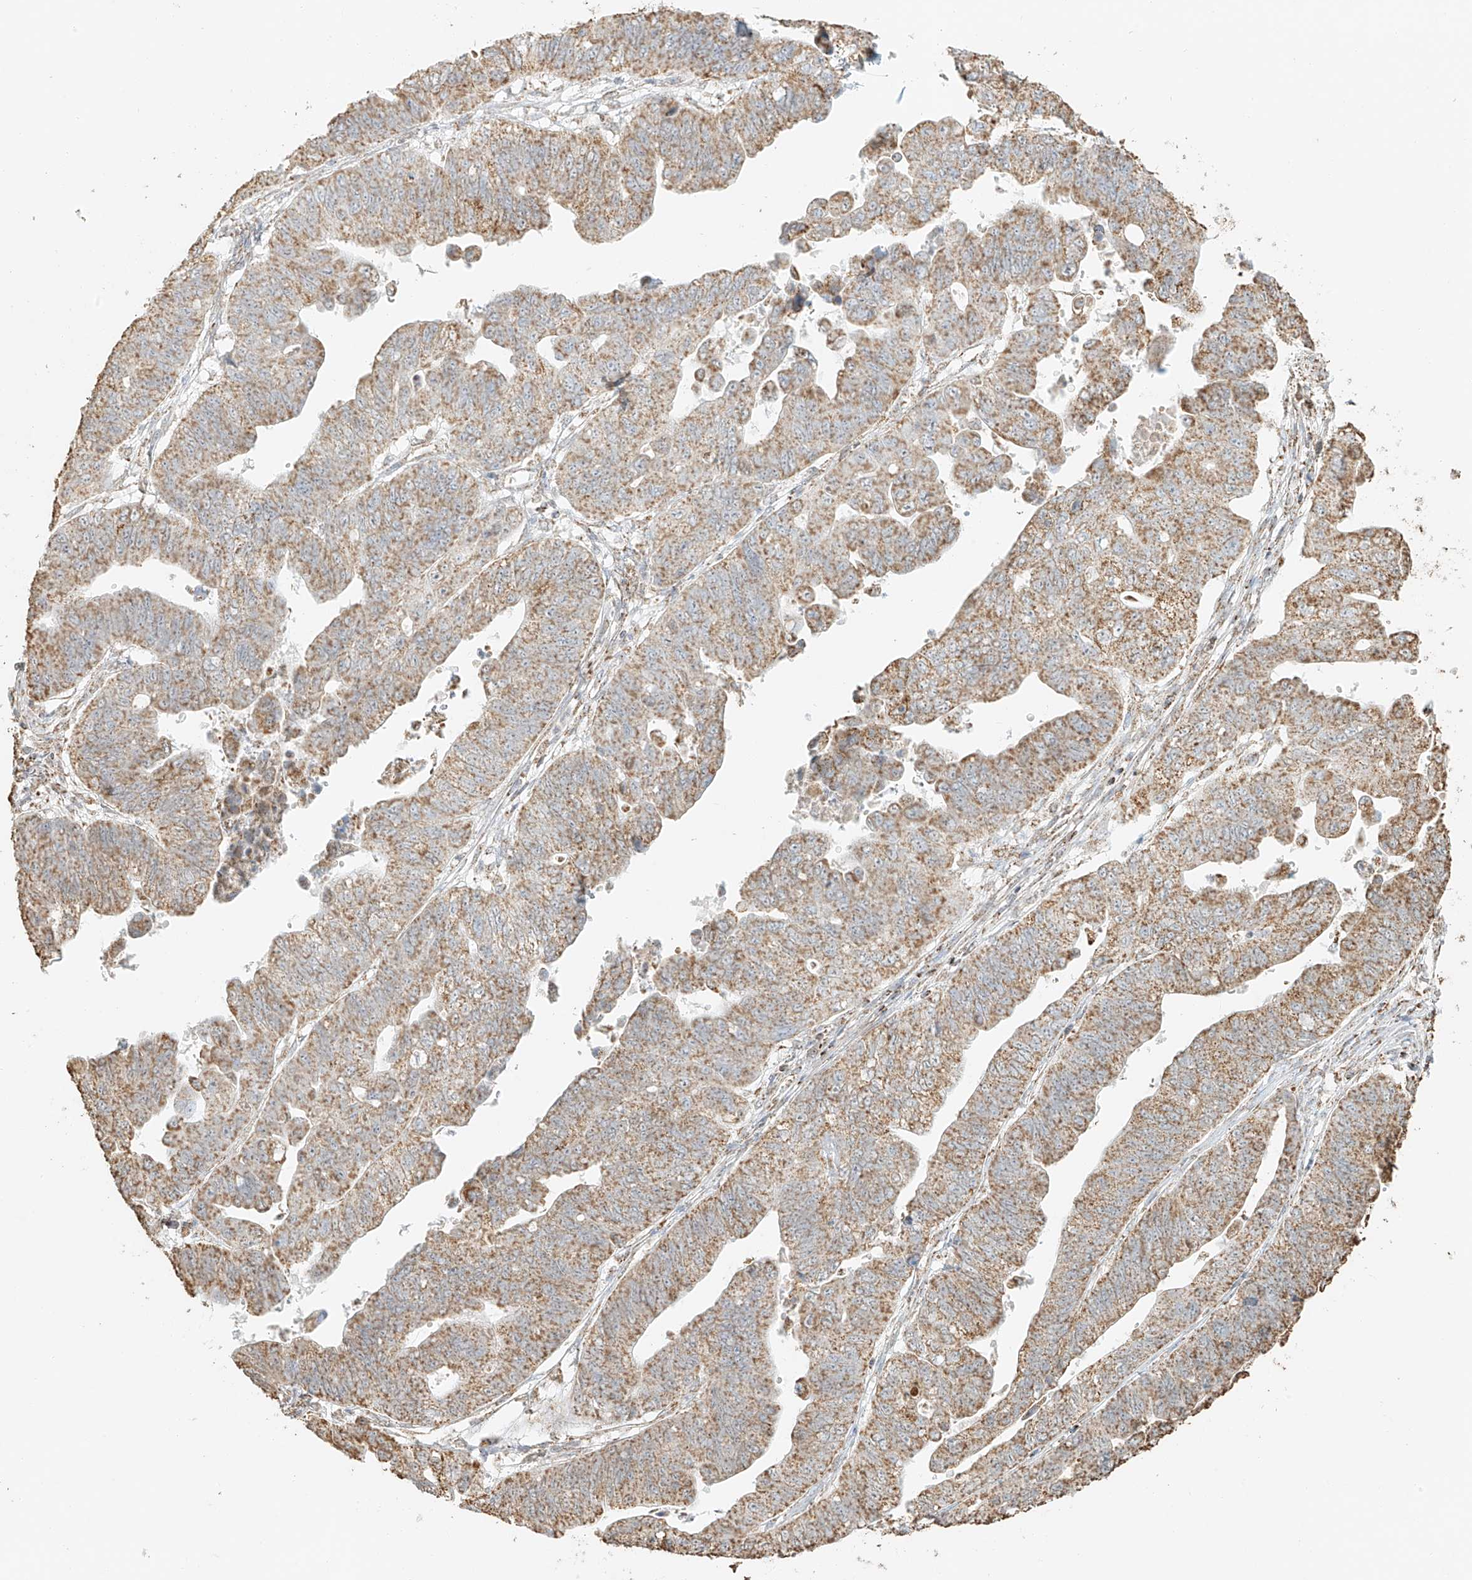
{"staining": {"intensity": "moderate", "quantity": ">75%", "location": "cytoplasmic/membranous"}, "tissue": "stomach cancer", "cell_type": "Tumor cells", "image_type": "cancer", "snomed": [{"axis": "morphology", "description": "Adenocarcinoma, NOS"}, {"axis": "topography", "description": "Stomach"}], "caption": "Stomach adenocarcinoma stained with immunohistochemistry (IHC) reveals moderate cytoplasmic/membranous positivity in about >75% of tumor cells. (Brightfield microscopy of DAB IHC at high magnification).", "gene": "MIPEP", "patient": {"sex": "male", "age": 59}}